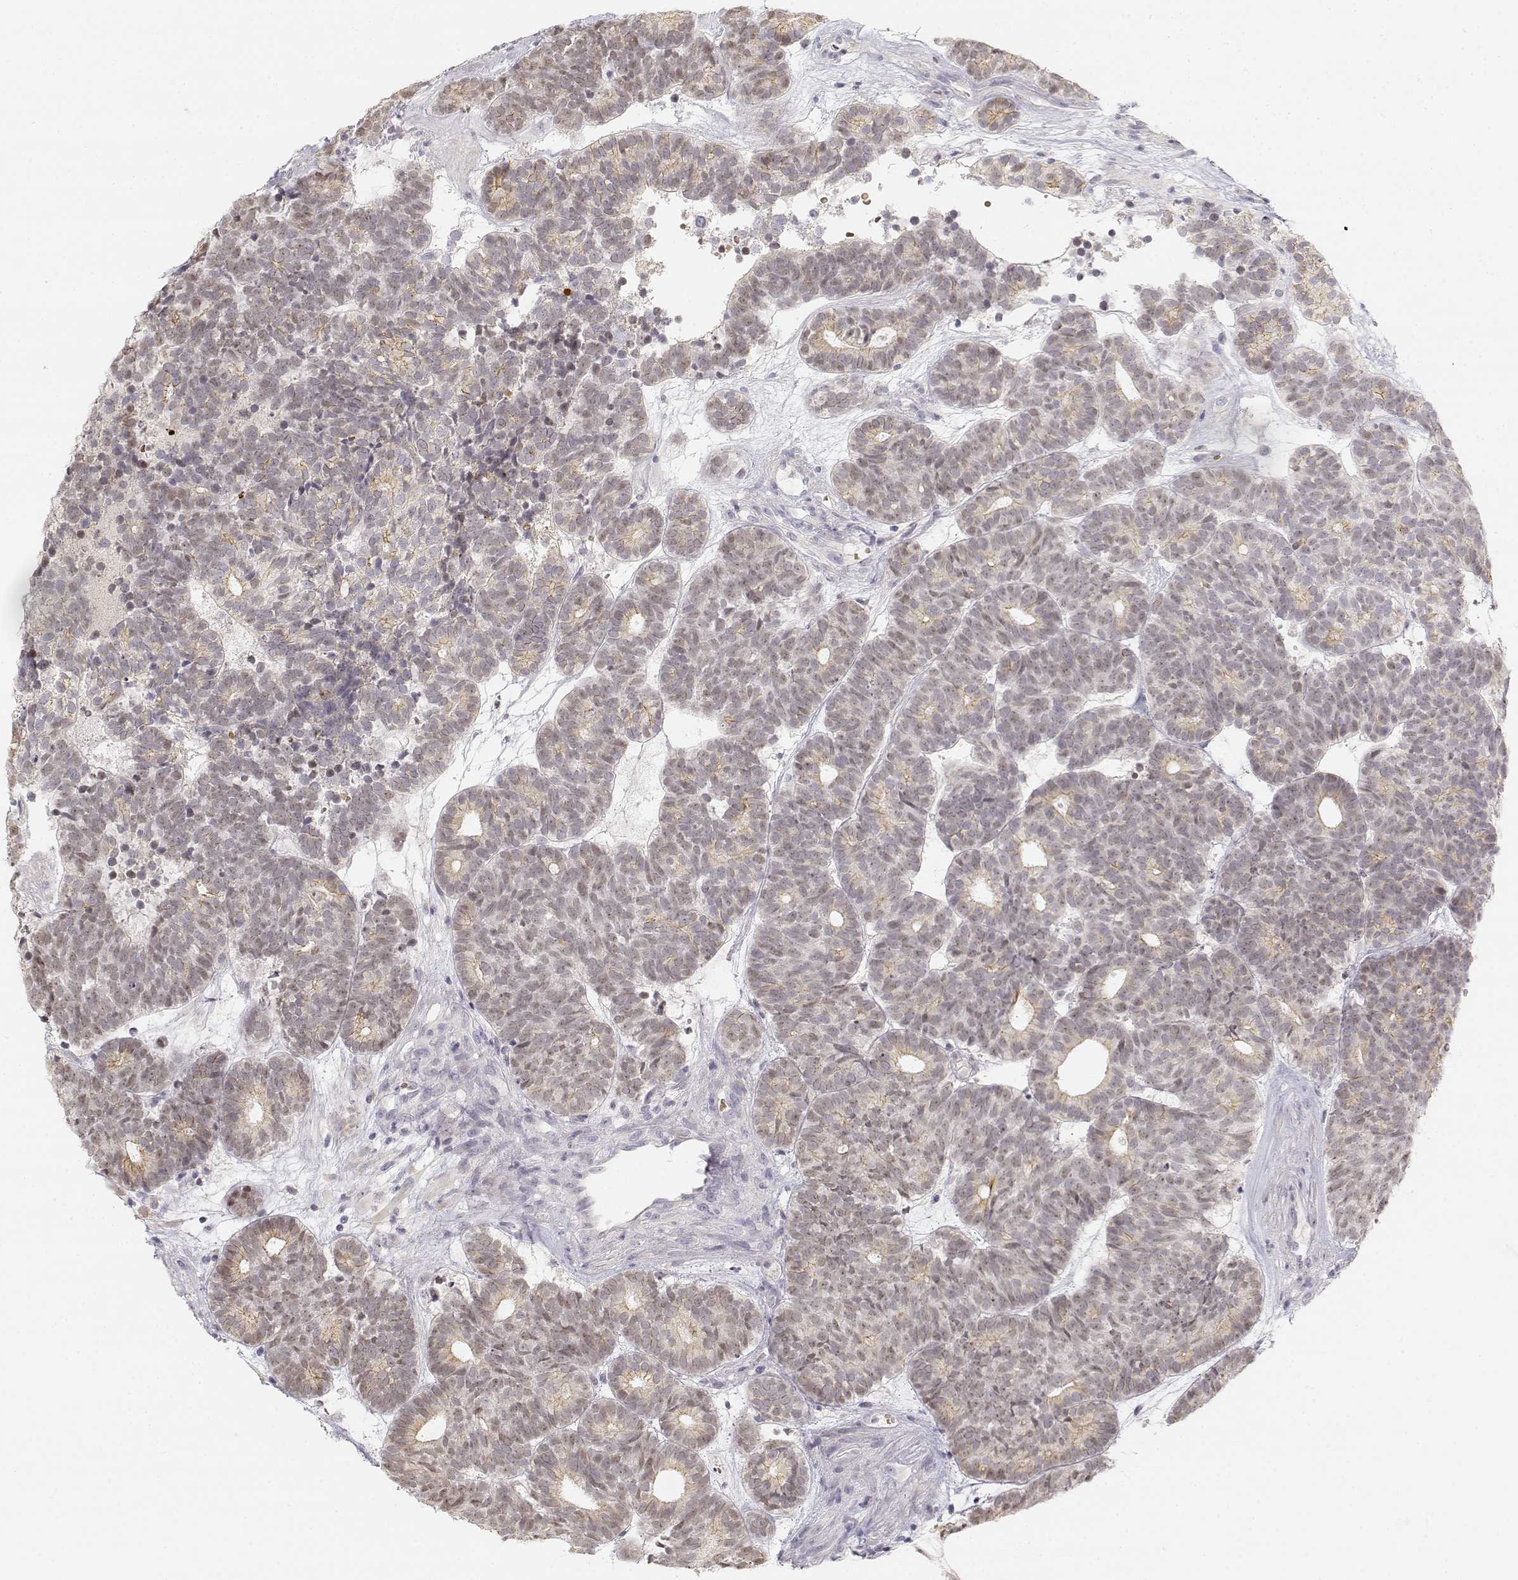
{"staining": {"intensity": "moderate", "quantity": "<25%", "location": "cytoplasmic/membranous"}, "tissue": "head and neck cancer", "cell_type": "Tumor cells", "image_type": "cancer", "snomed": [{"axis": "morphology", "description": "Adenocarcinoma, NOS"}, {"axis": "topography", "description": "Head-Neck"}], "caption": "Immunohistochemistry image of human adenocarcinoma (head and neck) stained for a protein (brown), which exhibits low levels of moderate cytoplasmic/membranous expression in approximately <25% of tumor cells.", "gene": "GLIPR1L2", "patient": {"sex": "female", "age": 81}}